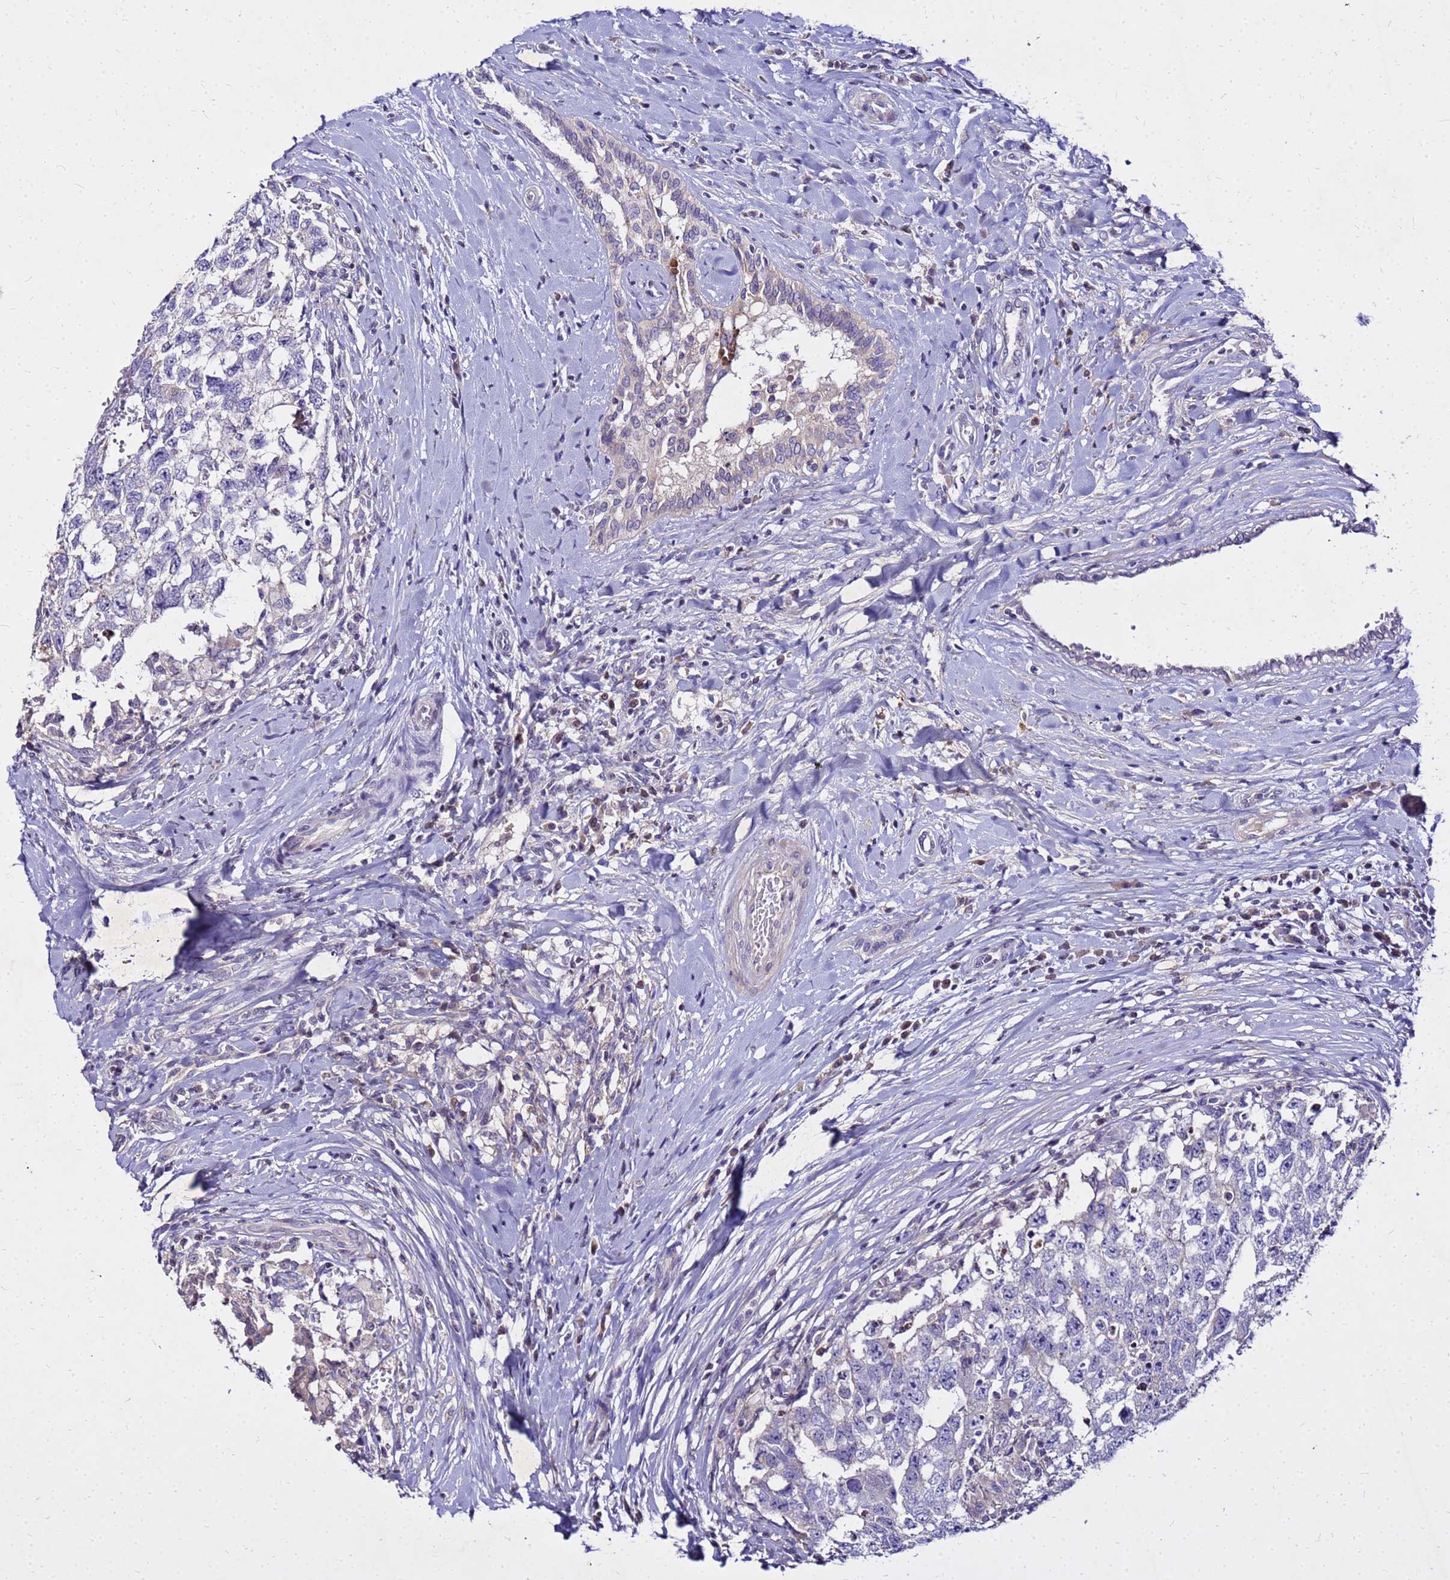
{"staining": {"intensity": "negative", "quantity": "none", "location": "none"}, "tissue": "testis cancer", "cell_type": "Tumor cells", "image_type": "cancer", "snomed": [{"axis": "morphology", "description": "Seminoma, NOS"}, {"axis": "morphology", "description": "Carcinoma, Embryonal, NOS"}, {"axis": "topography", "description": "Testis"}], "caption": "This is a micrograph of immunohistochemistry staining of testis embryonal carcinoma, which shows no positivity in tumor cells. Nuclei are stained in blue.", "gene": "COX14", "patient": {"sex": "male", "age": 29}}